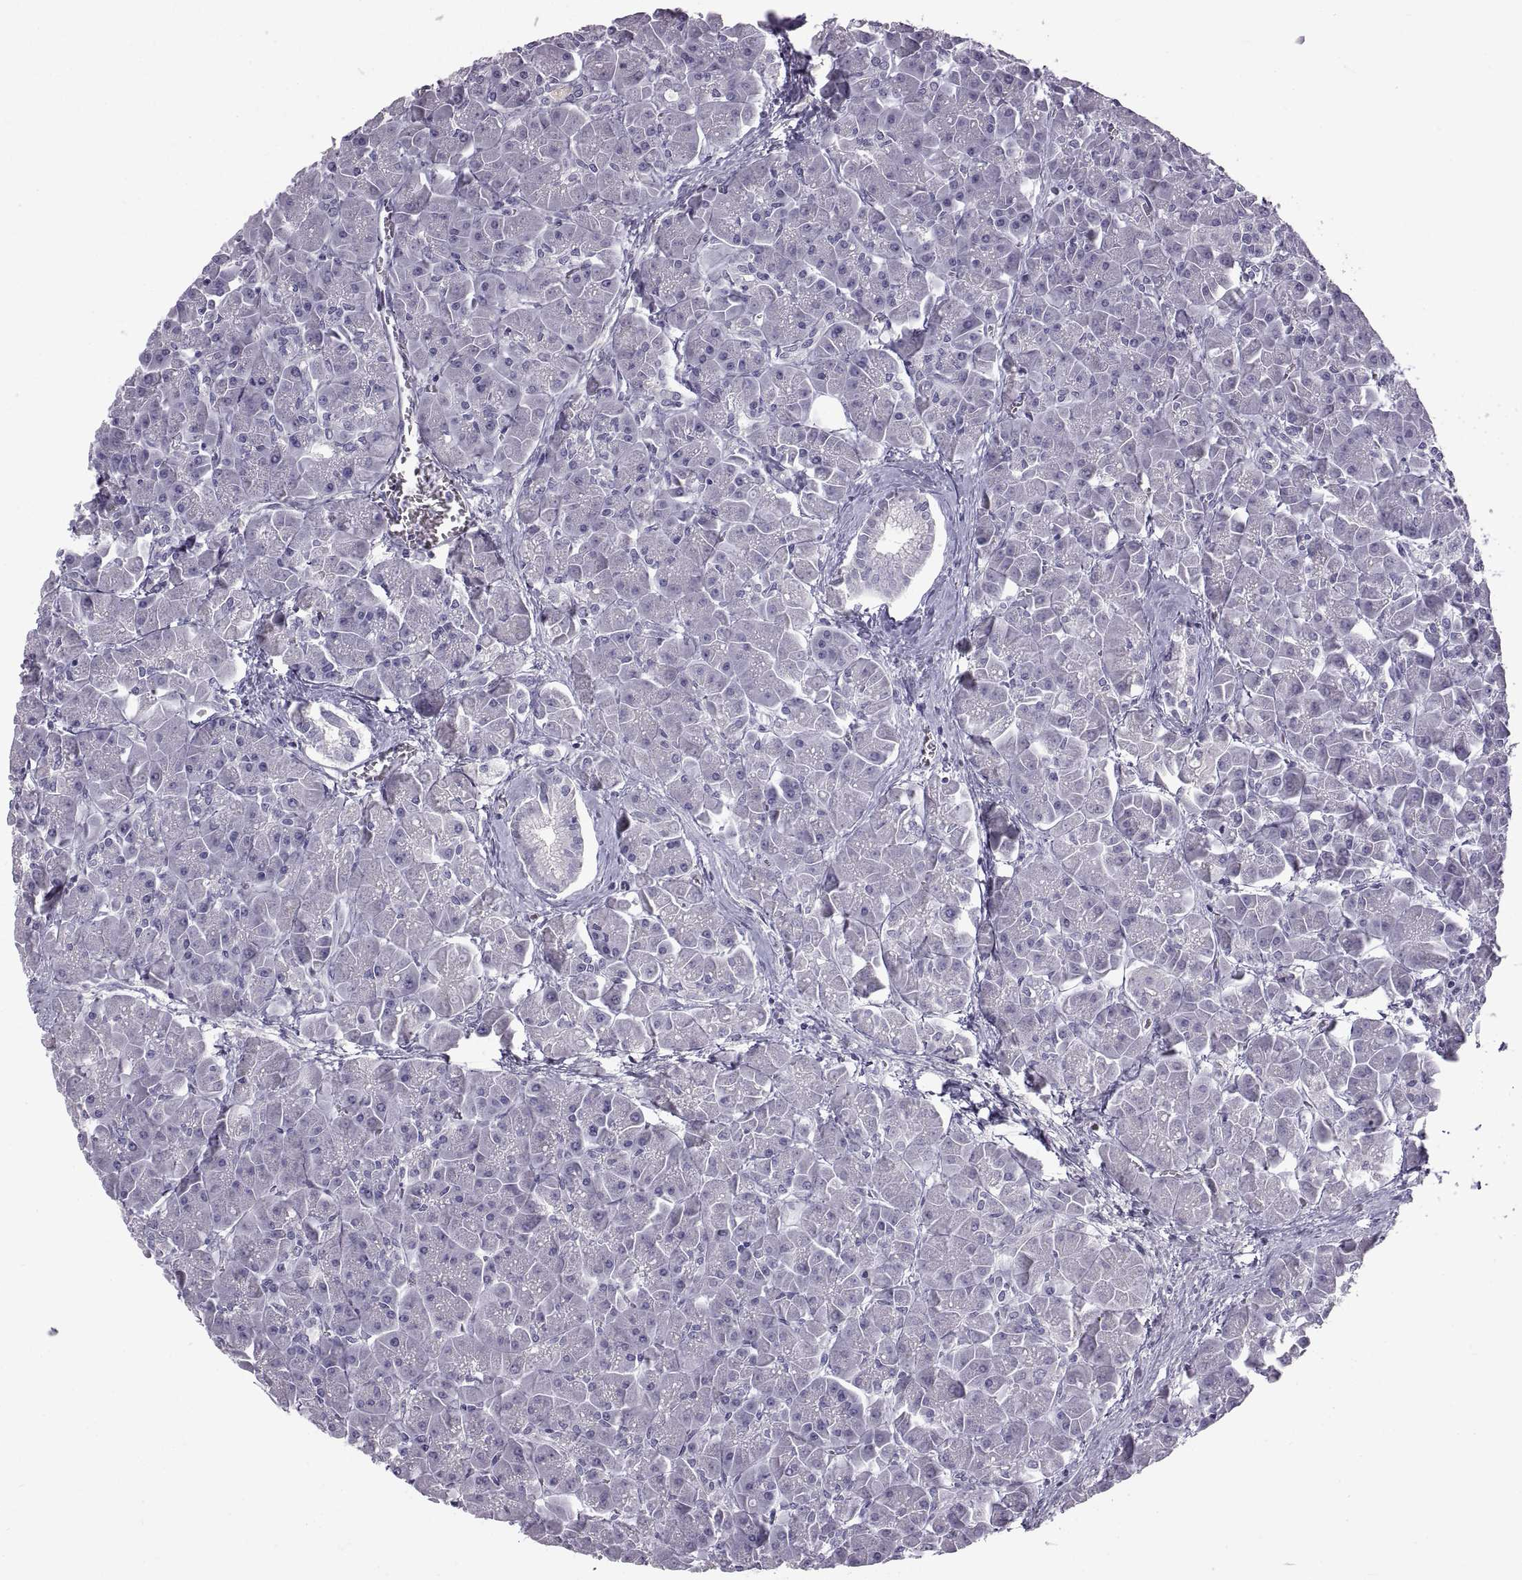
{"staining": {"intensity": "negative", "quantity": "none", "location": "none"}, "tissue": "pancreas", "cell_type": "Exocrine glandular cells", "image_type": "normal", "snomed": [{"axis": "morphology", "description": "Normal tissue, NOS"}, {"axis": "topography", "description": "Pancreas"}], "caption": "Immunohistochemistry micrograph of benign pancreas stained for a protein (brown), which exhibits no staining in exocrine glandular cells. The staining was performed using DAB (3,3'-diaminobenzidine) to visualize the protein expression in brown, while the nuclei were stained in blue with hematoxylin (Magnification: 20x).", "gene": "WFDC8", "patient": {"sex": "male", "age": 70}}